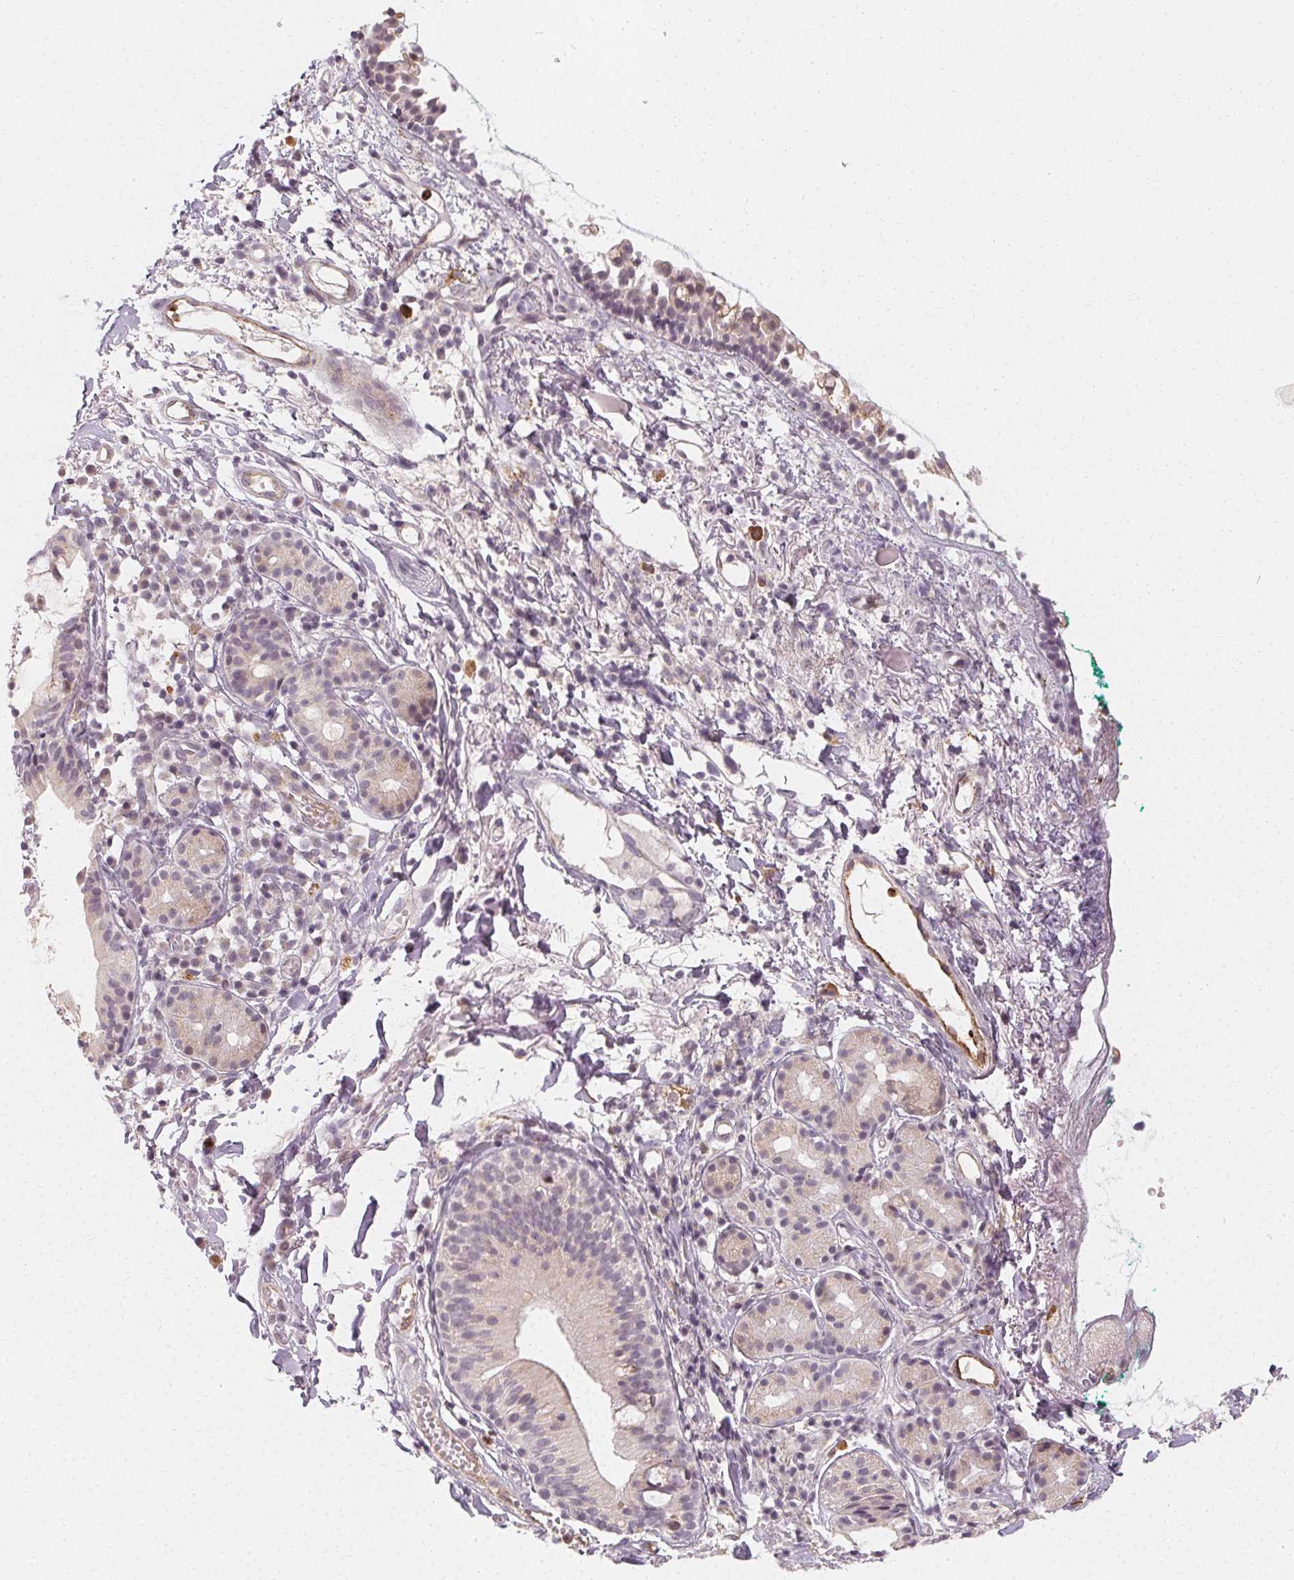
{"staining": {"intensity": "negative", "quantity": "none", "location": "none"}, "tissue": "nasopharynx", "cell_type": "Respiratory epithelial cells", "image_type": "normal", "snomed": [{"axis": "morphology", "description": "Normal tissue, NOS"}, {"axis": "morphology", "description": "Basal cell carcinoma"}, {"axis": "topography", "description": "Cartilage tissue"}, {"axis": "topography", "description": "Nasopharynx"}, {"axis": "topography", "description": "Oral tissue"}], "caption": "This histopathology image is of benign nasopharynx stained with immunohistochemistry to label a protein in brown with the nuclei are counter-stained blue. There is no staining in respiratory epithelial cells.", "gene": "CLCNKA", "patient": {"sex": "female", "age": 77}}